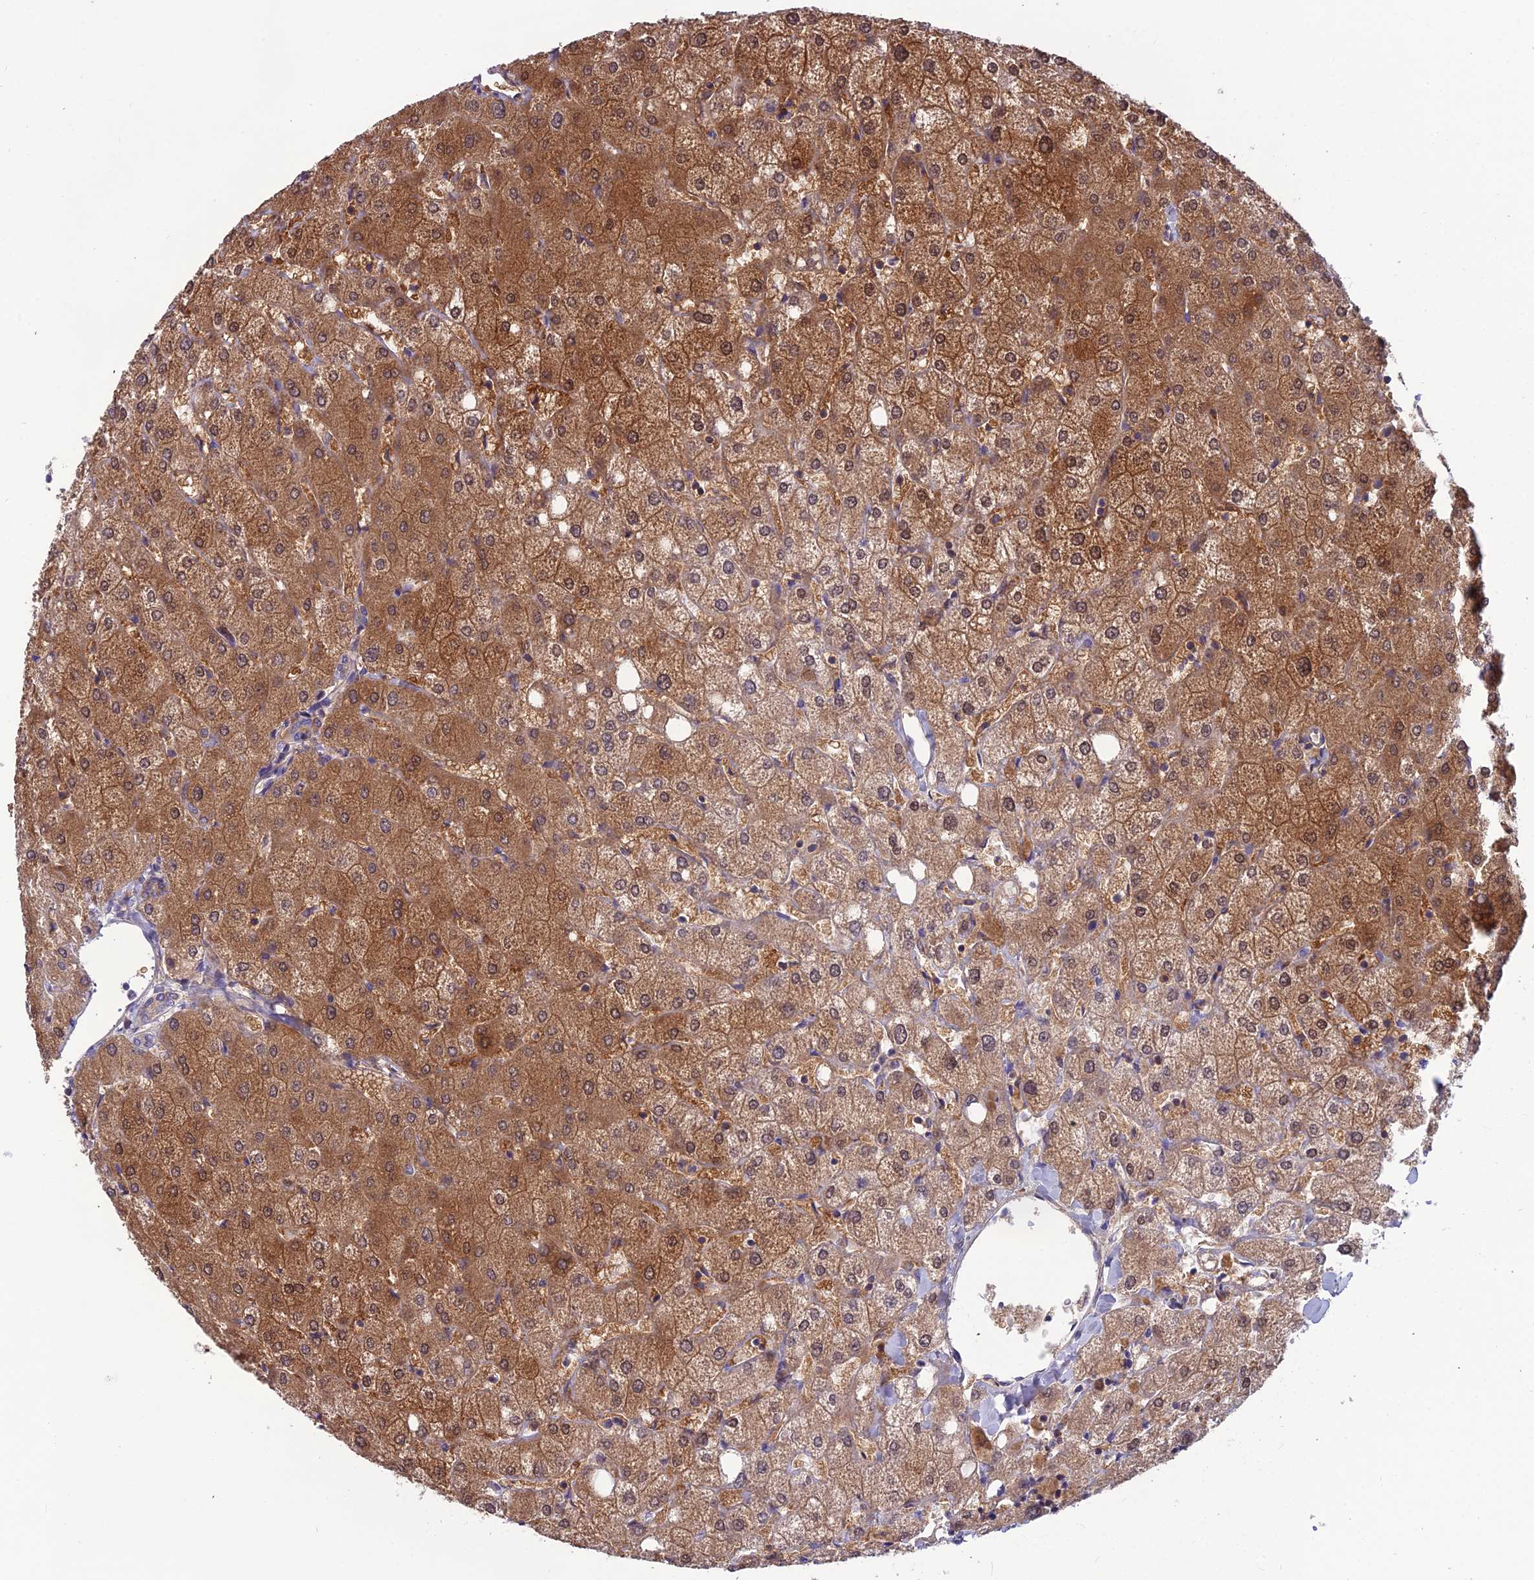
{"staining": {"intensity": "negative", "quantity": "none", "location": "none"}, "tissue": "liver", "cell_type": "Cholangiocytes", "image_type": "normal", "snomed": [{"axis": "morphology", "description": "Normal tissue, NOS"}, {"axis": "topography", "description": "Liver"}], "caption": "IHC photomicrograph of unremarkable liver: liver stained with DAB (3,3'-diaminobenzidine) exhibits no significant protein expression in cholangiocytes.", "gene": "MVD", "patient": {"sex": "female", "age": 54}}